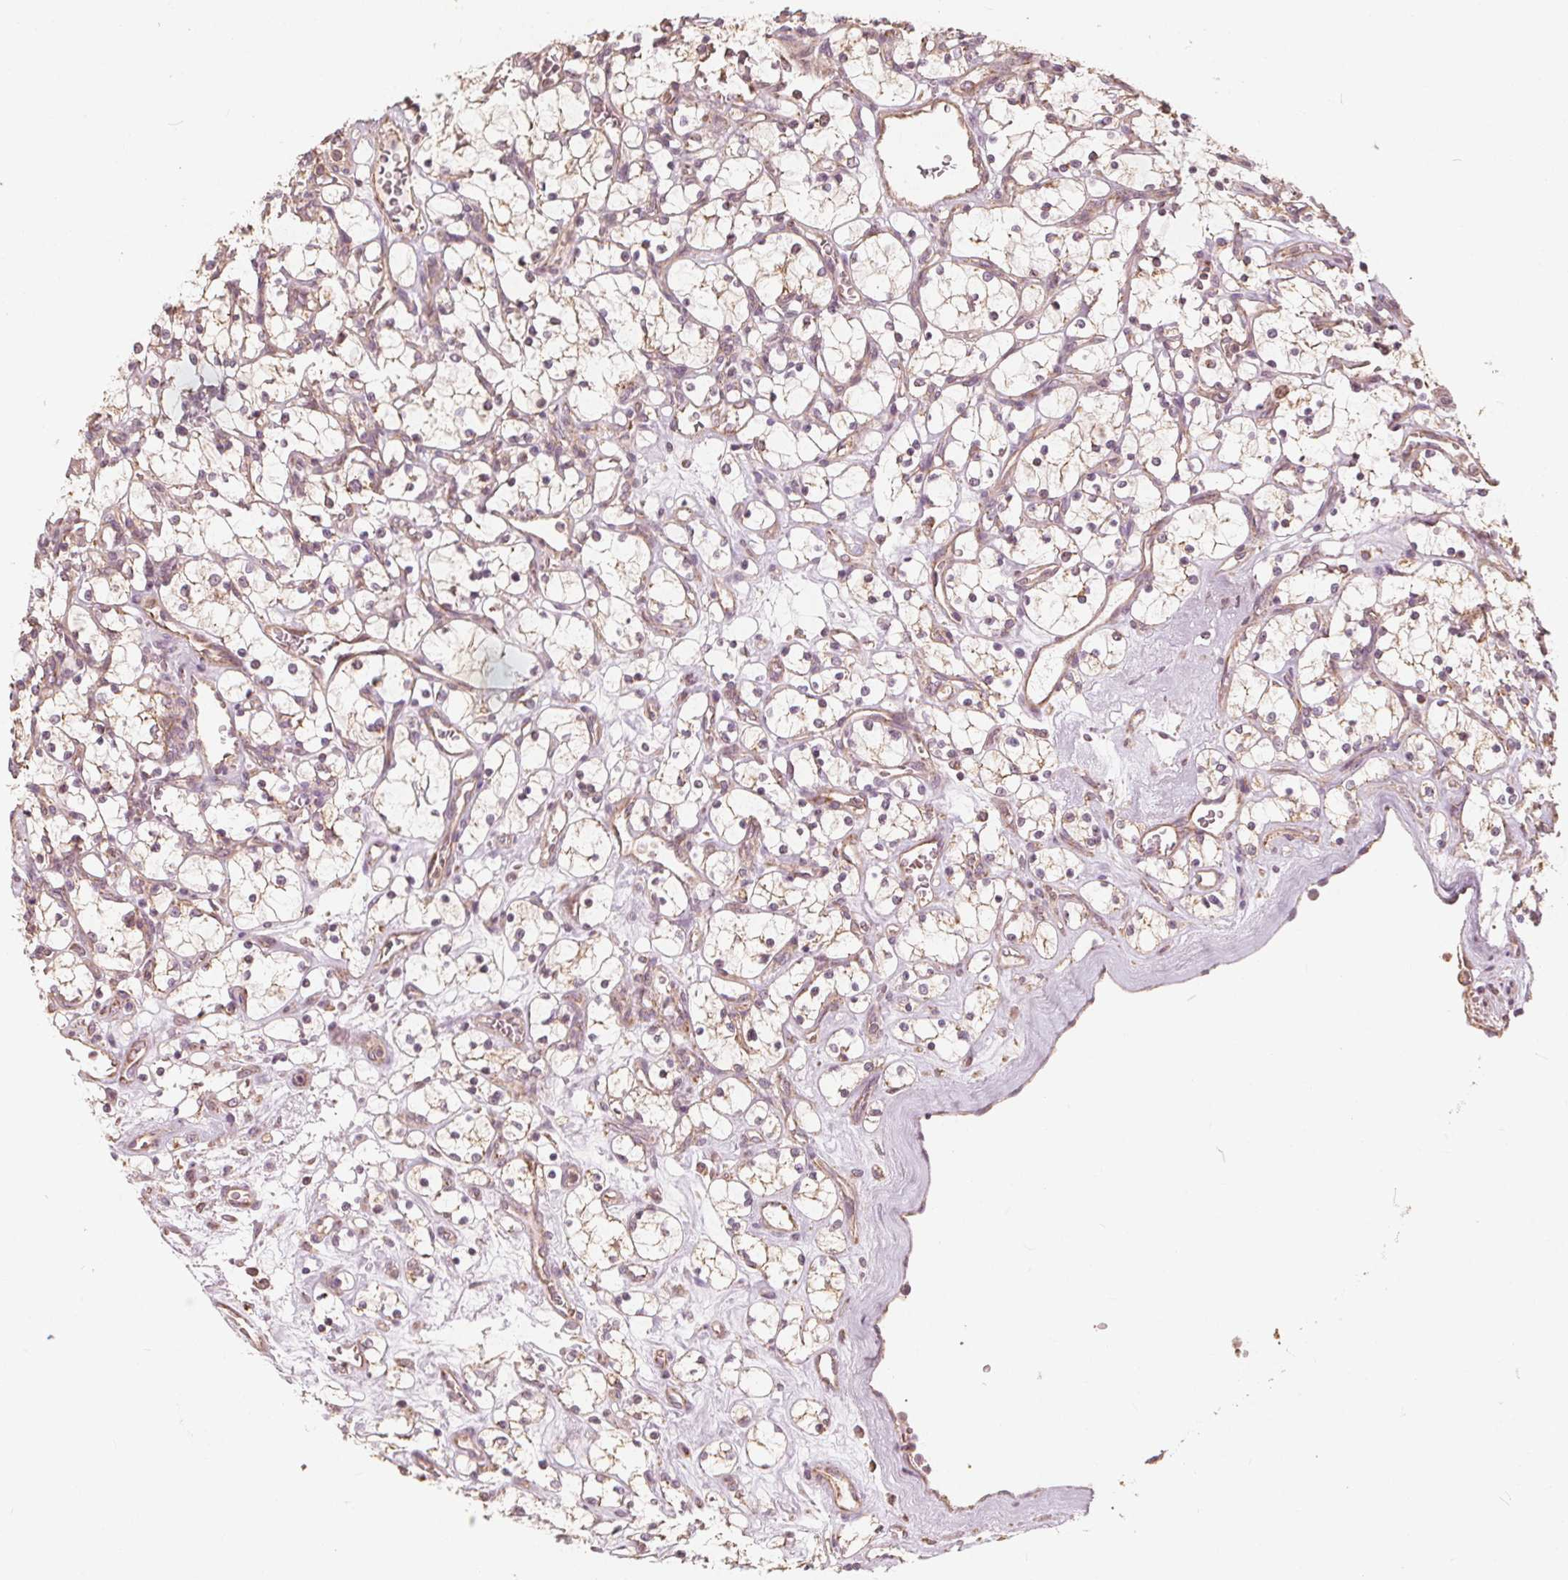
{"staining": {"intensity": "weak", "quantity": "<25%", "location": "cytoplasmic/membranous"}, "tissue": "renal cancer", "cell_type": "Tumor cells", "image_type": "cancer", "snomed": [{"axis": "morphology", "description": "Adenocarcinoma, NOS"}, {"axis": "topography", "description": "Kidney"}], "caption": "An immunohistochemistry (IHC) micrograph of renal adenocarcinoma is shown. There is no staining in tumor cells of renal adenocarcinoma.", "gene": "PEX26", "patient": {"sex": "female", "age": 69}}